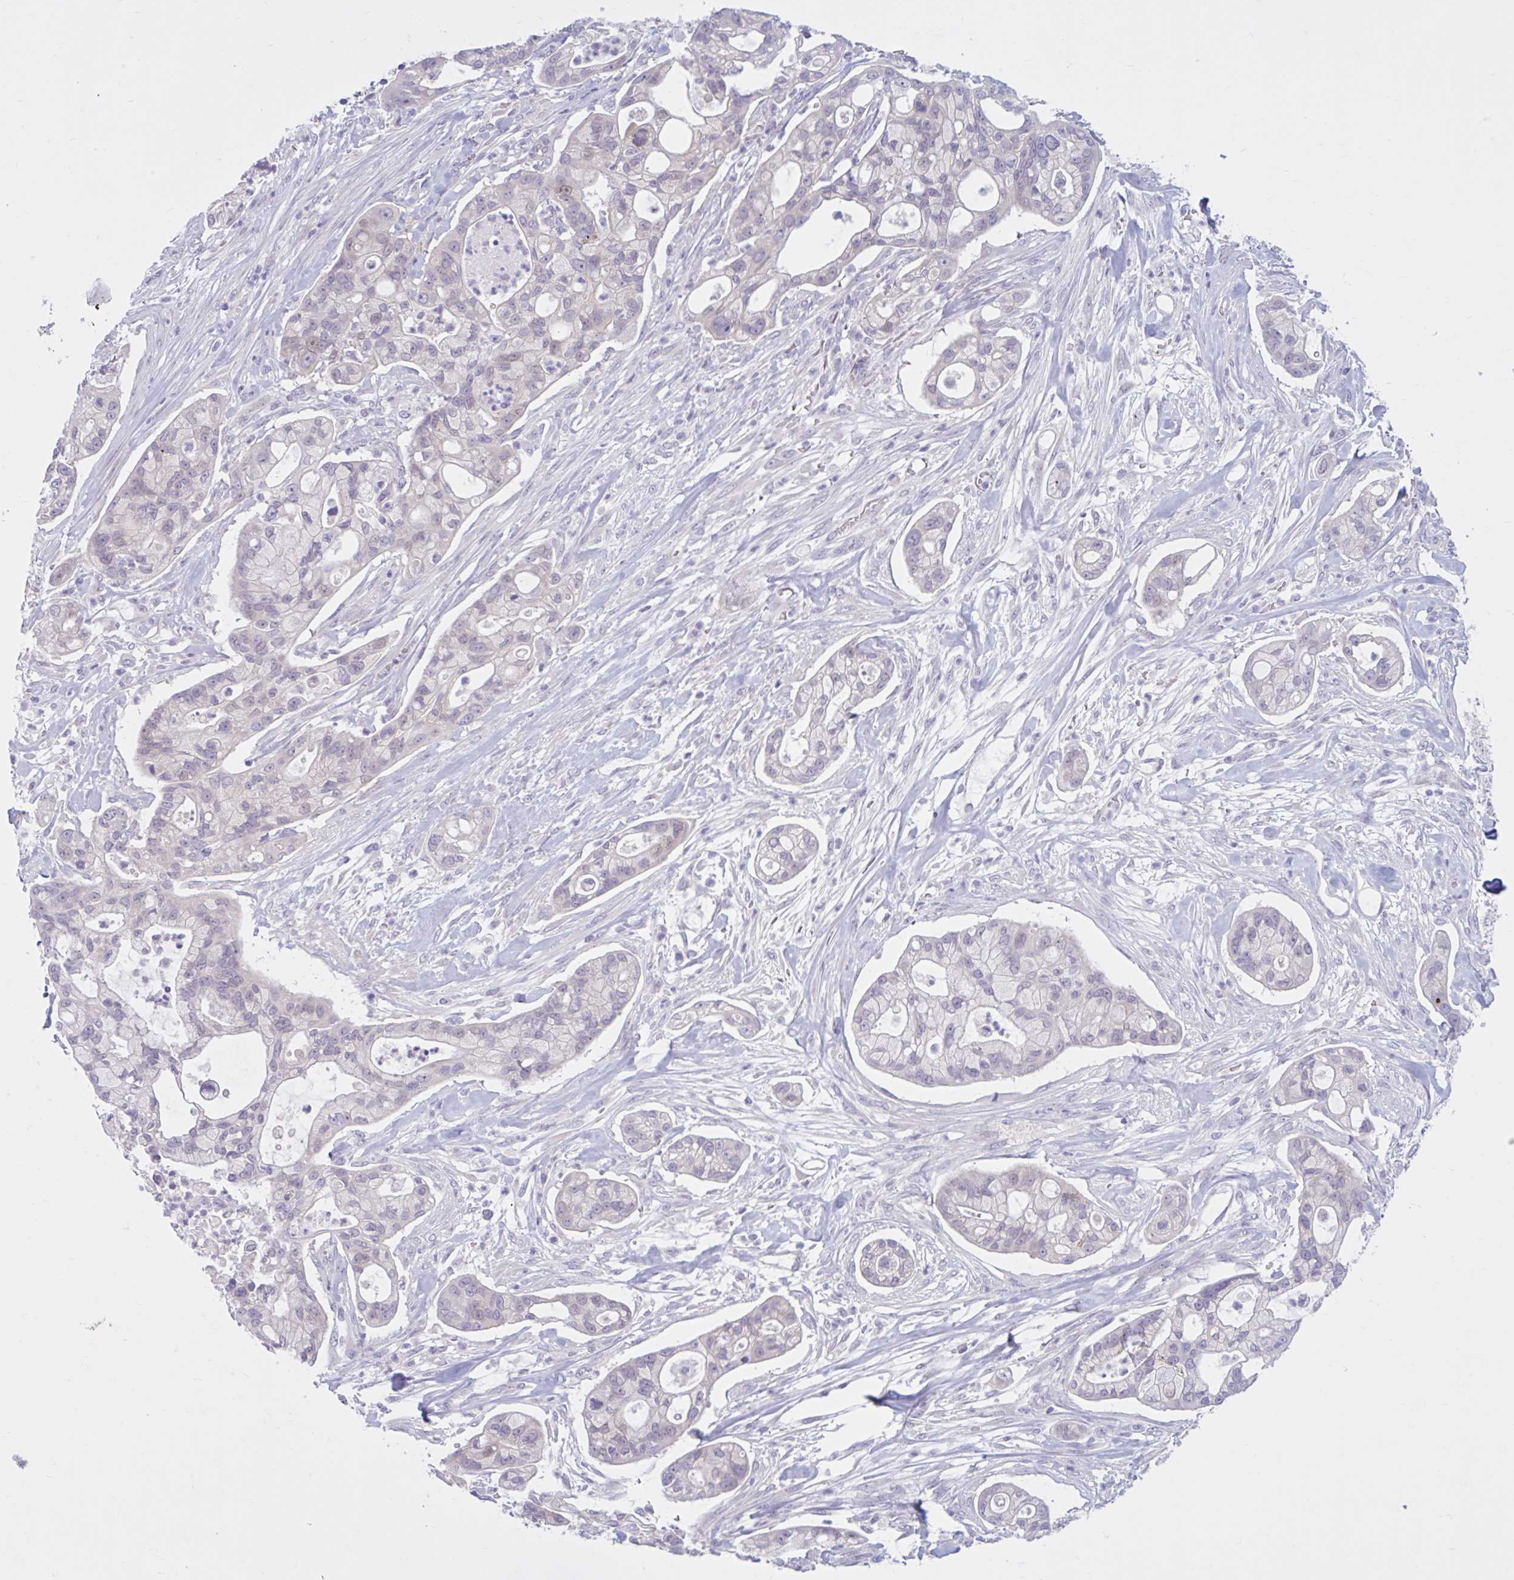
{"staining": {"intensity": "negative", "quantity": "none", "location": "none"}, "tissue": "pancreatic cancer", "cell_type": "Tumor cells", "image_type": "cancer", "snomed": [{"axis": "morphology", "description": "Adenocarcinoma, NOS"}, {"axis": "topography", "description": "Pancreas"}], "caption": "Adenocarcinoma (pancreatic) stained for a protein using IHC displays no positivity tumor cells.", "gene": "FAM153A", "patient": {"sex": "female", "age": 69}}